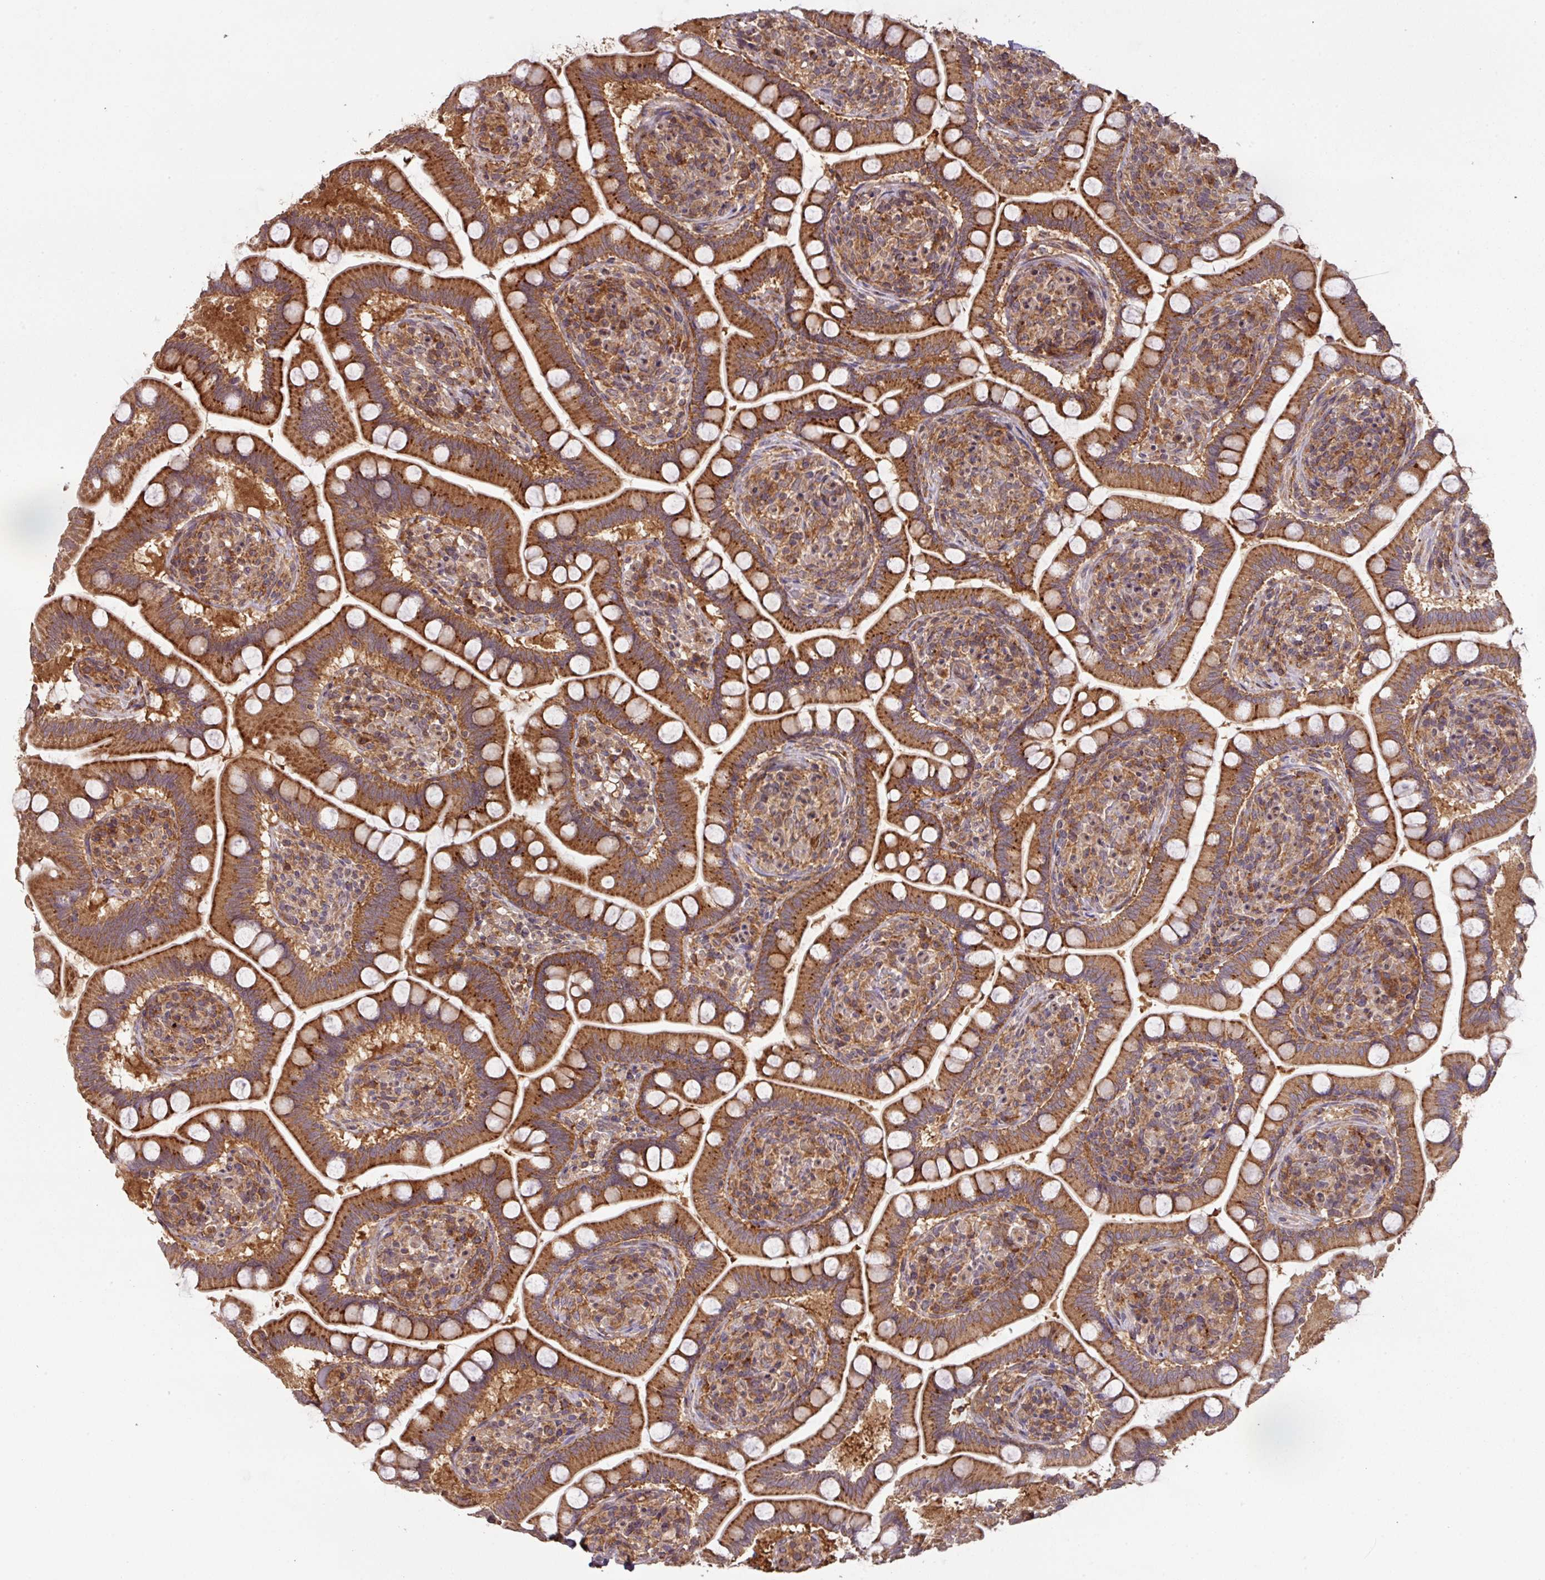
{"staining": {"intensity": "strong", "quantity": ">75%", "location": "cytoplasmic/membranous"}, "tissue": "small intestine", "cell_type": "Glandular cells", "image_type": "normal", "snomed": [{"axis": "morphology", "description": "Normal tissue, NOS"}, {"axis": "topography", "description": "Small intestine"}], "caption": "Strong cytoplasmic/membranous expression for a protein is seen in approximately >75% of glandular cells of normal small intestine using IHC.", "gene": "MRRF", "patient": {"sex": "female", "age": 64}}